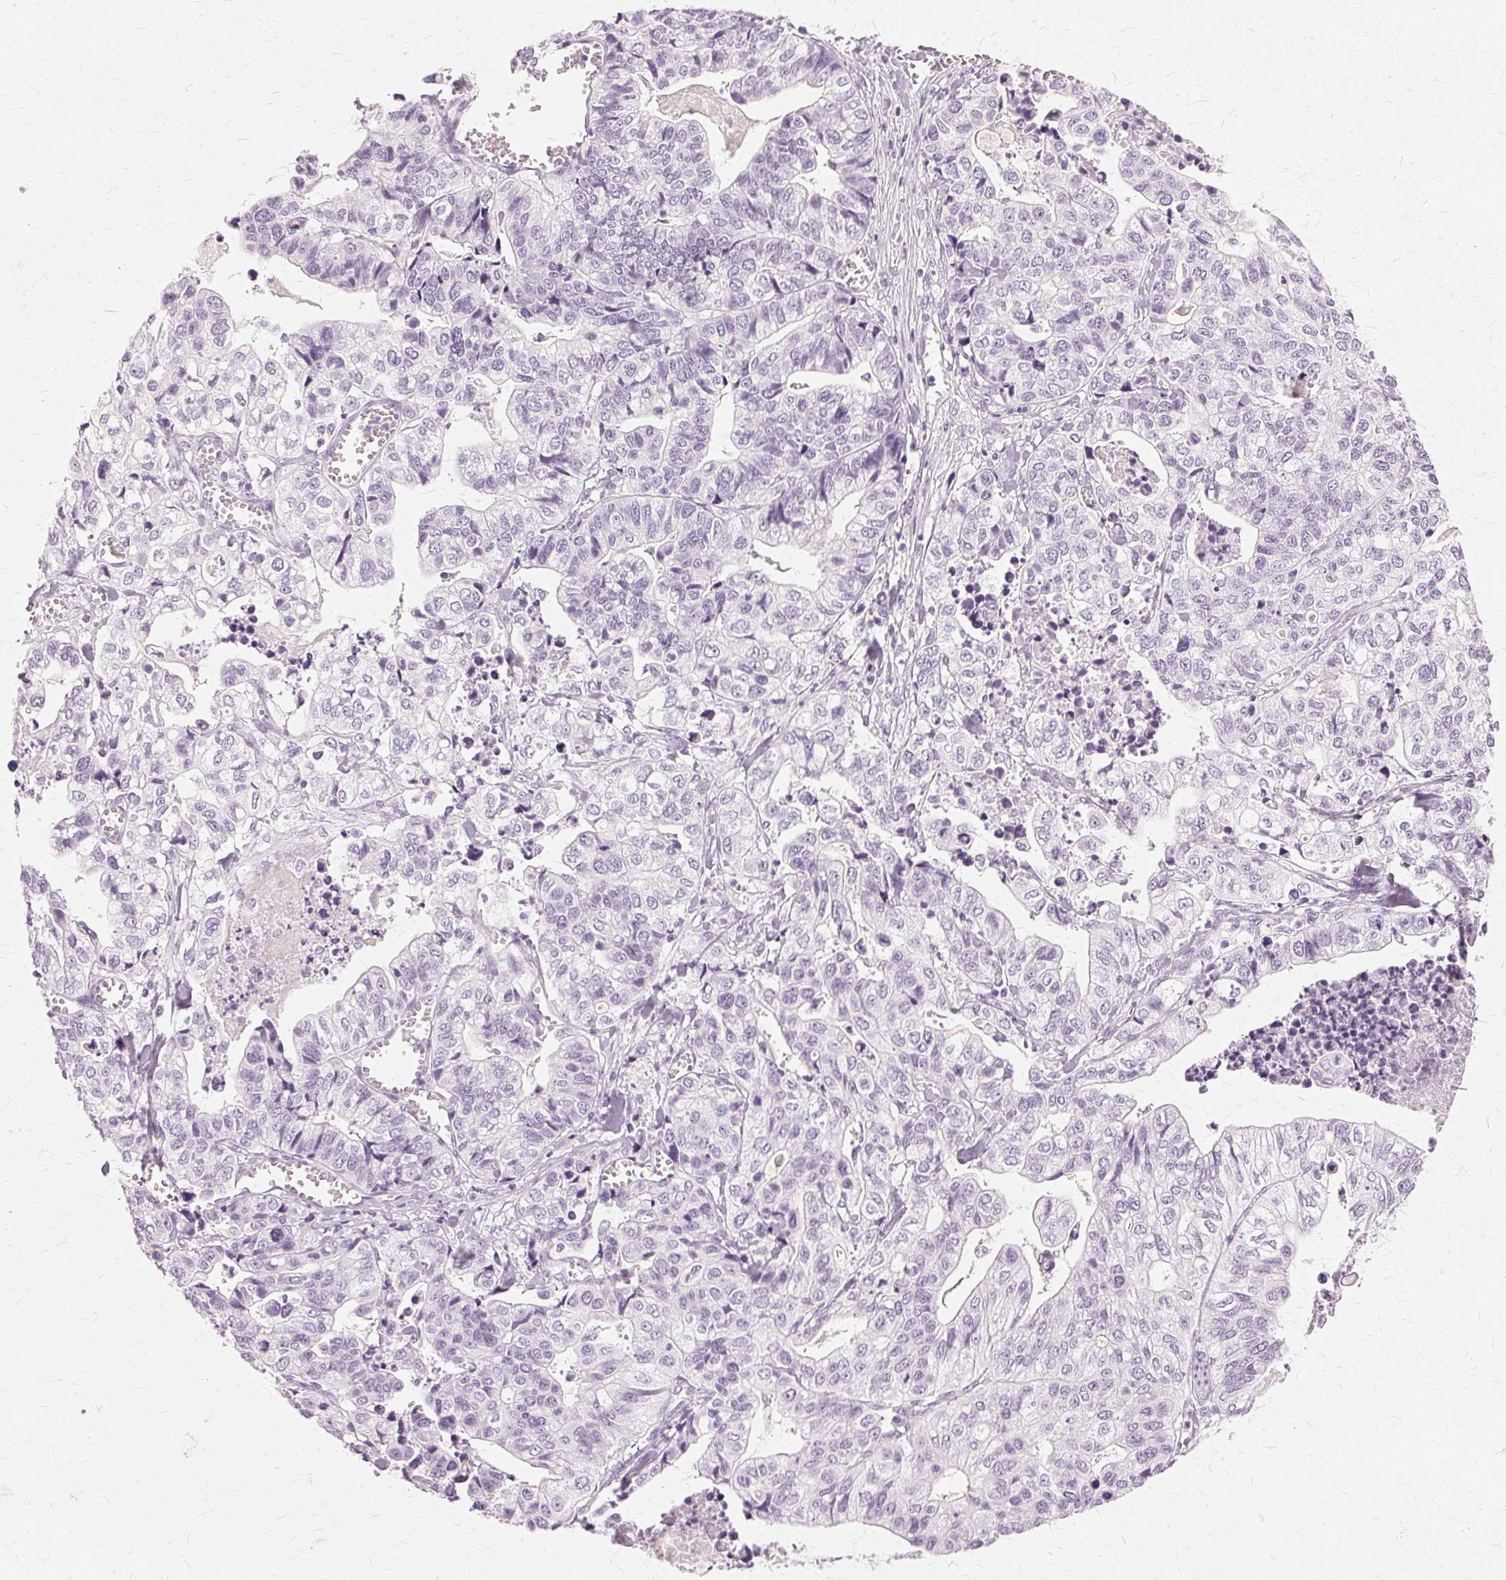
{"staining": {"intensity": "negative", "quantity": "none", "location": "none"}, "tissue": "stomach cancer", "cell_type": "Tumor cells", "image_type": "cancer", "snomed": [{"axis": "morphology", "description": "Adenocarcinoma, NOS"}, {"axis": "topography", "description": "Stomach, upper"}], "caption": "The image exhibits no significant positivity in tumor cells of stomach adenocarcinoma.", "gene": "SLC45A3", "patient": {"sex": "female", "age": 67}}